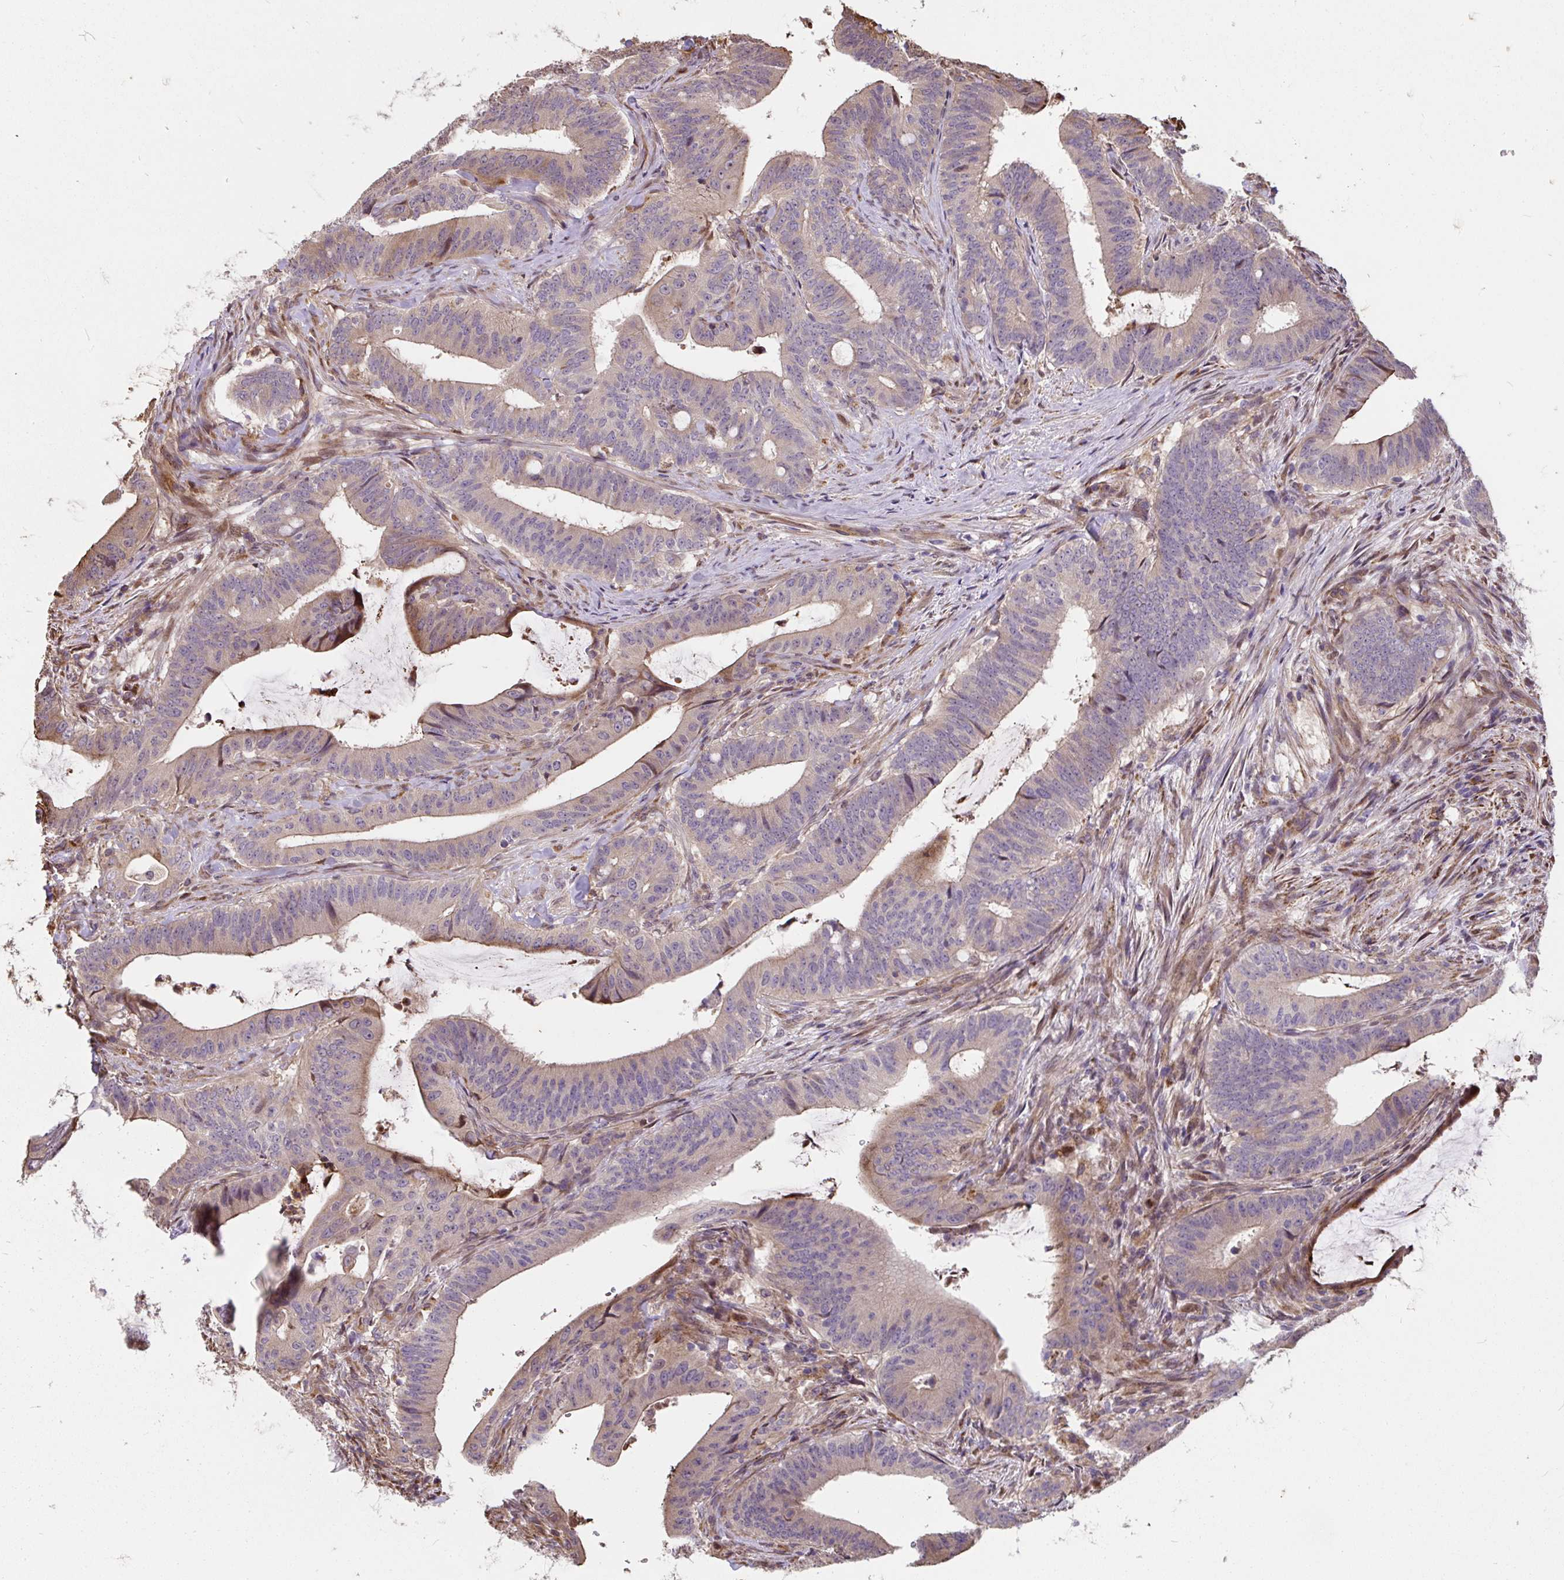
{"staining": {"intensity": "weak", "quantity": "25%-75%", "location": "cytoplasmic/membranous"}, "tissue": "colorectal cancer", "cell_type": "Tumor cells", "image_type": "cancer", "snomed": [{"axis": "morphology", "description": "Adenocarcinoma, NOS"}, {"axis": "topography", "description": "Colon"}], "caption": "Protein staining of colorectal cancer (adenocarcinoma) tissue shows weak cytoplasmic/membranous positivity in about 25%-75% of tumor cells.", "gene": "PUS7L", "patient": {"sex": "female", "age": 43}}